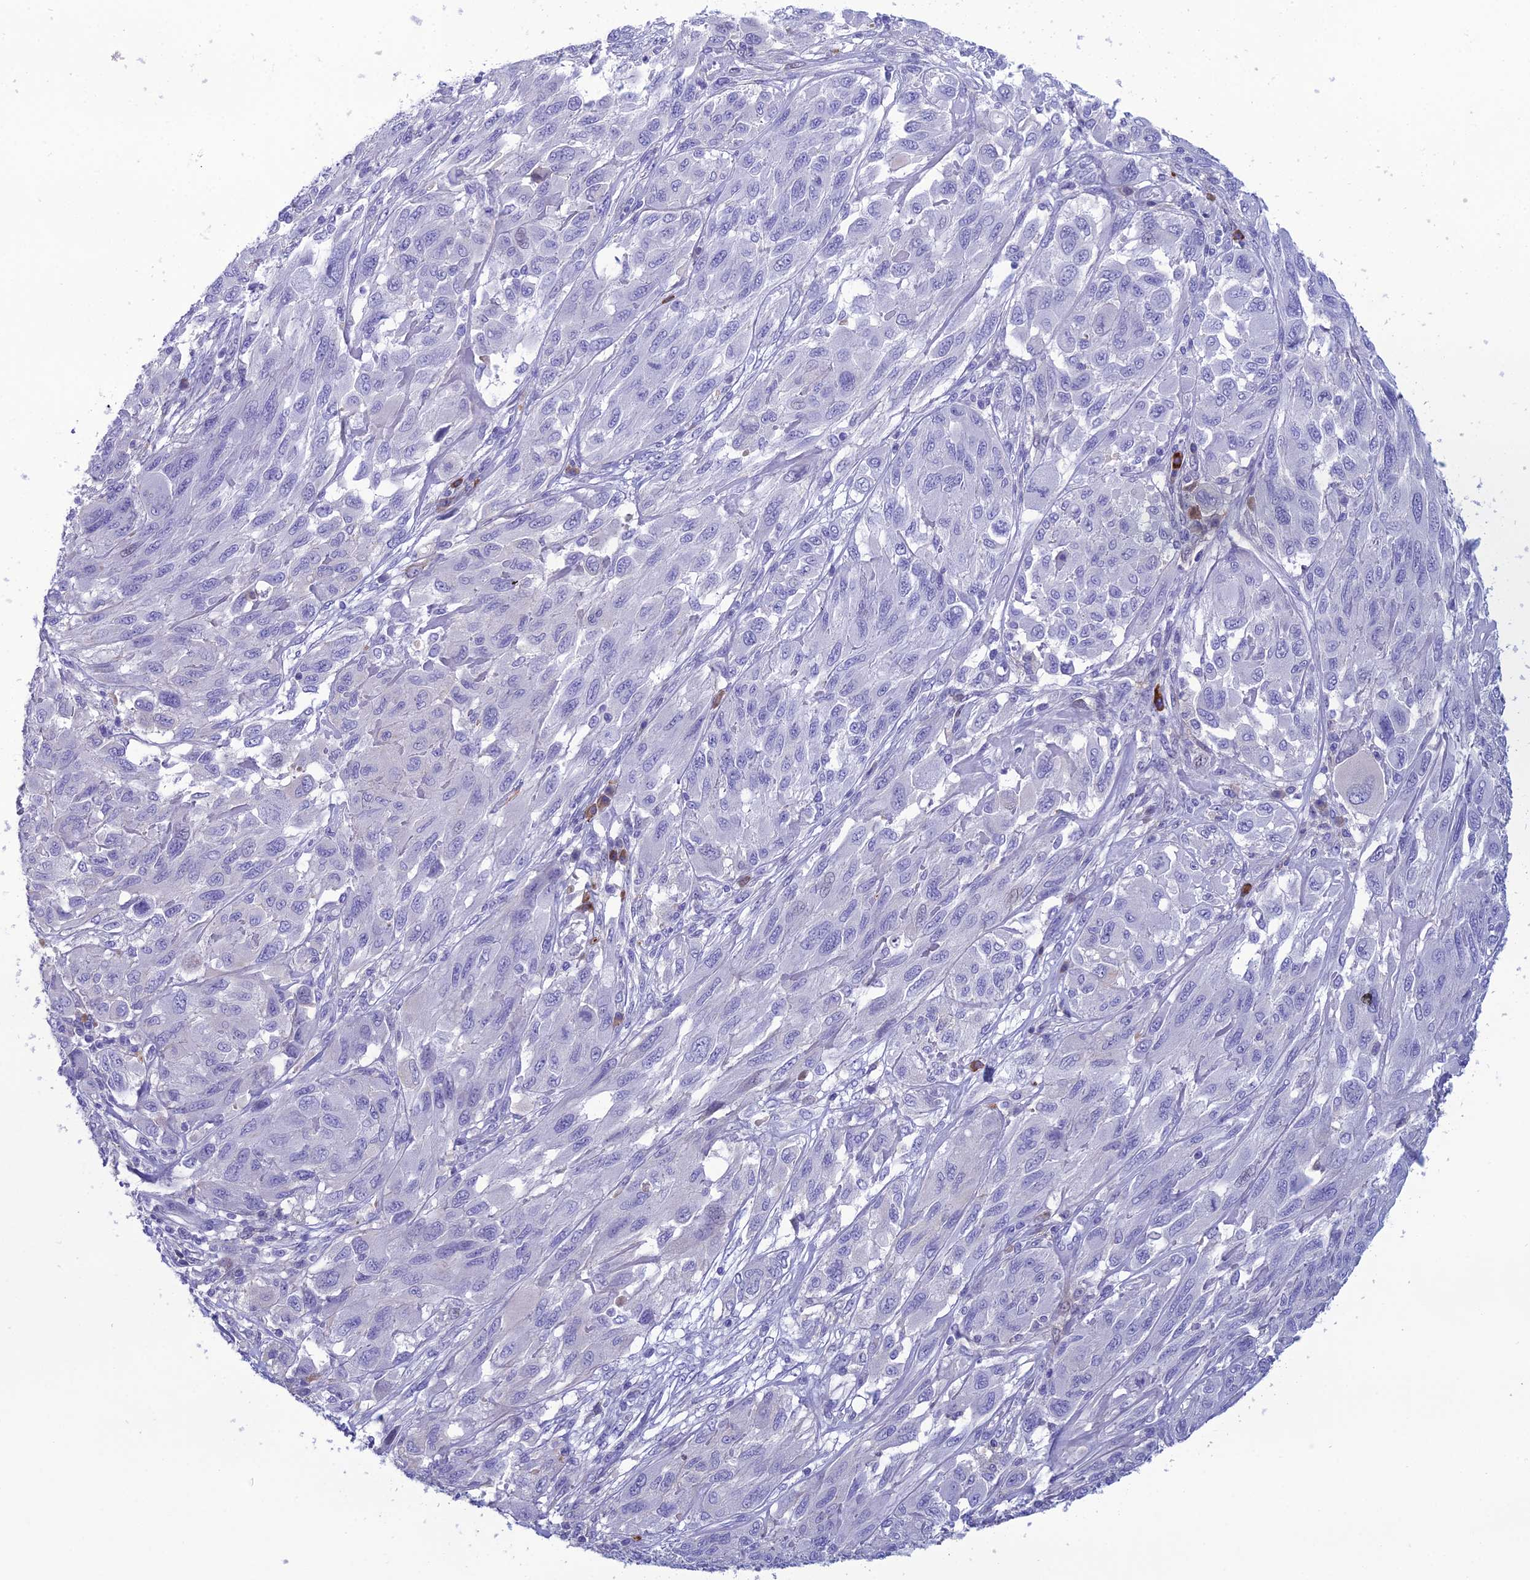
{"staining": {"intensity": "negative", "quantity": "none", "location": "none"}, "tissue": "melanoma", "cell_type": "Tumor cells", "image_type": "cancer", "snomed": [{"axis": "morphology", "description": "Malignant melanoma, NOS"}, {"axis": "topography", "description": "Skin"}], "caption": "Tumor cells show no significant protein expression in malignant melanoma.", "gene": "CRB2", "patient": {"sex": "female", "age": 91}}